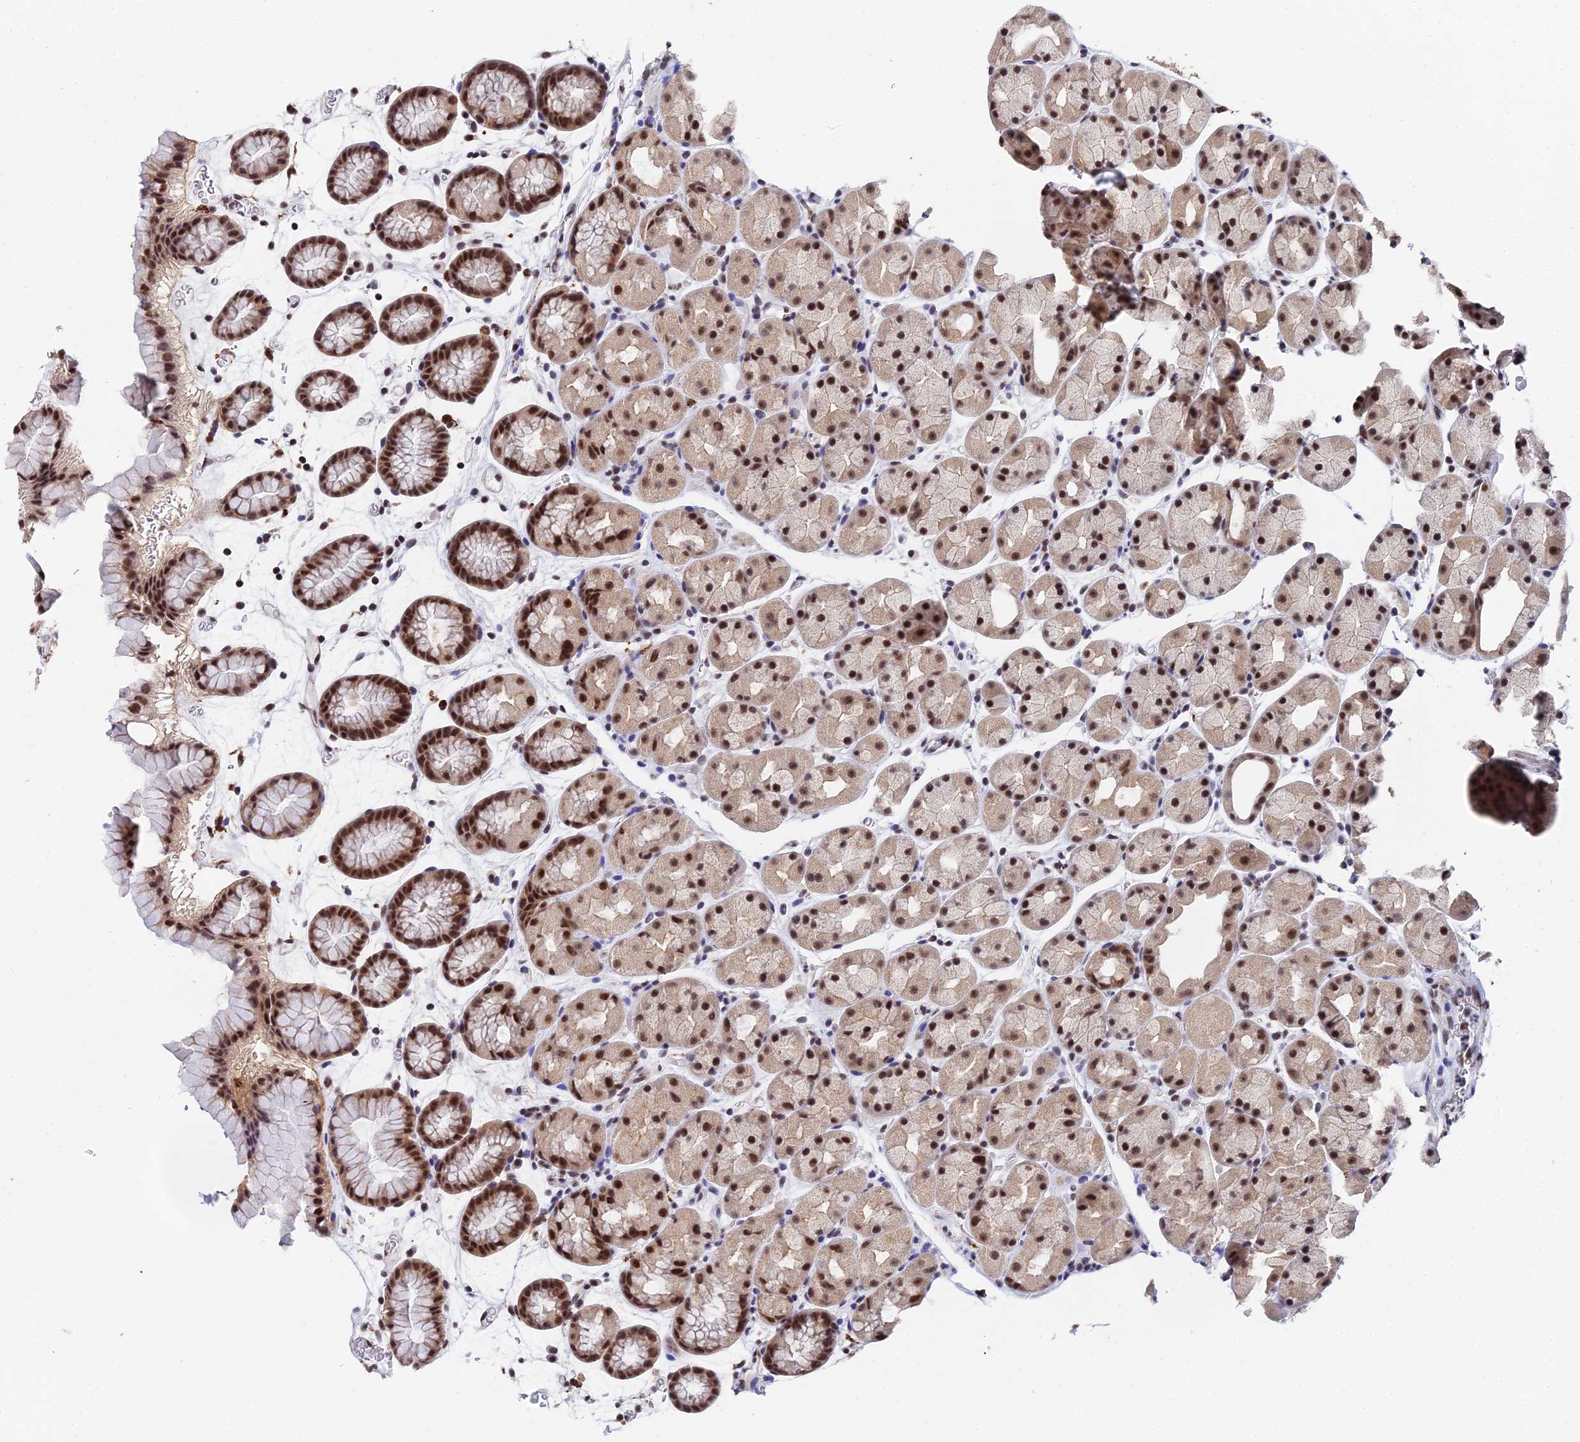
{"staining": {"intensity": "strong", "quantity": ">75%", "location": "nuclear"}, "tissue": "stomach", "cell_type": "Glandular cells", "image_type": "normal", "snomed": [{"axis": "morphology", "description": "Normal tissue, NOS"}, {"axis": "topography", "description": "Stomach, upper"}, {"axis": "topography", "description": "Stomach"}], "caption": "Immunohistochemistry (IHC) (DAB) staining of normal stomach demonstrates strong nuclear protein staining in about >75% of glandular cells.", "gene": "MAGOHB", "patient": {"sex": "male", "age": 47}}